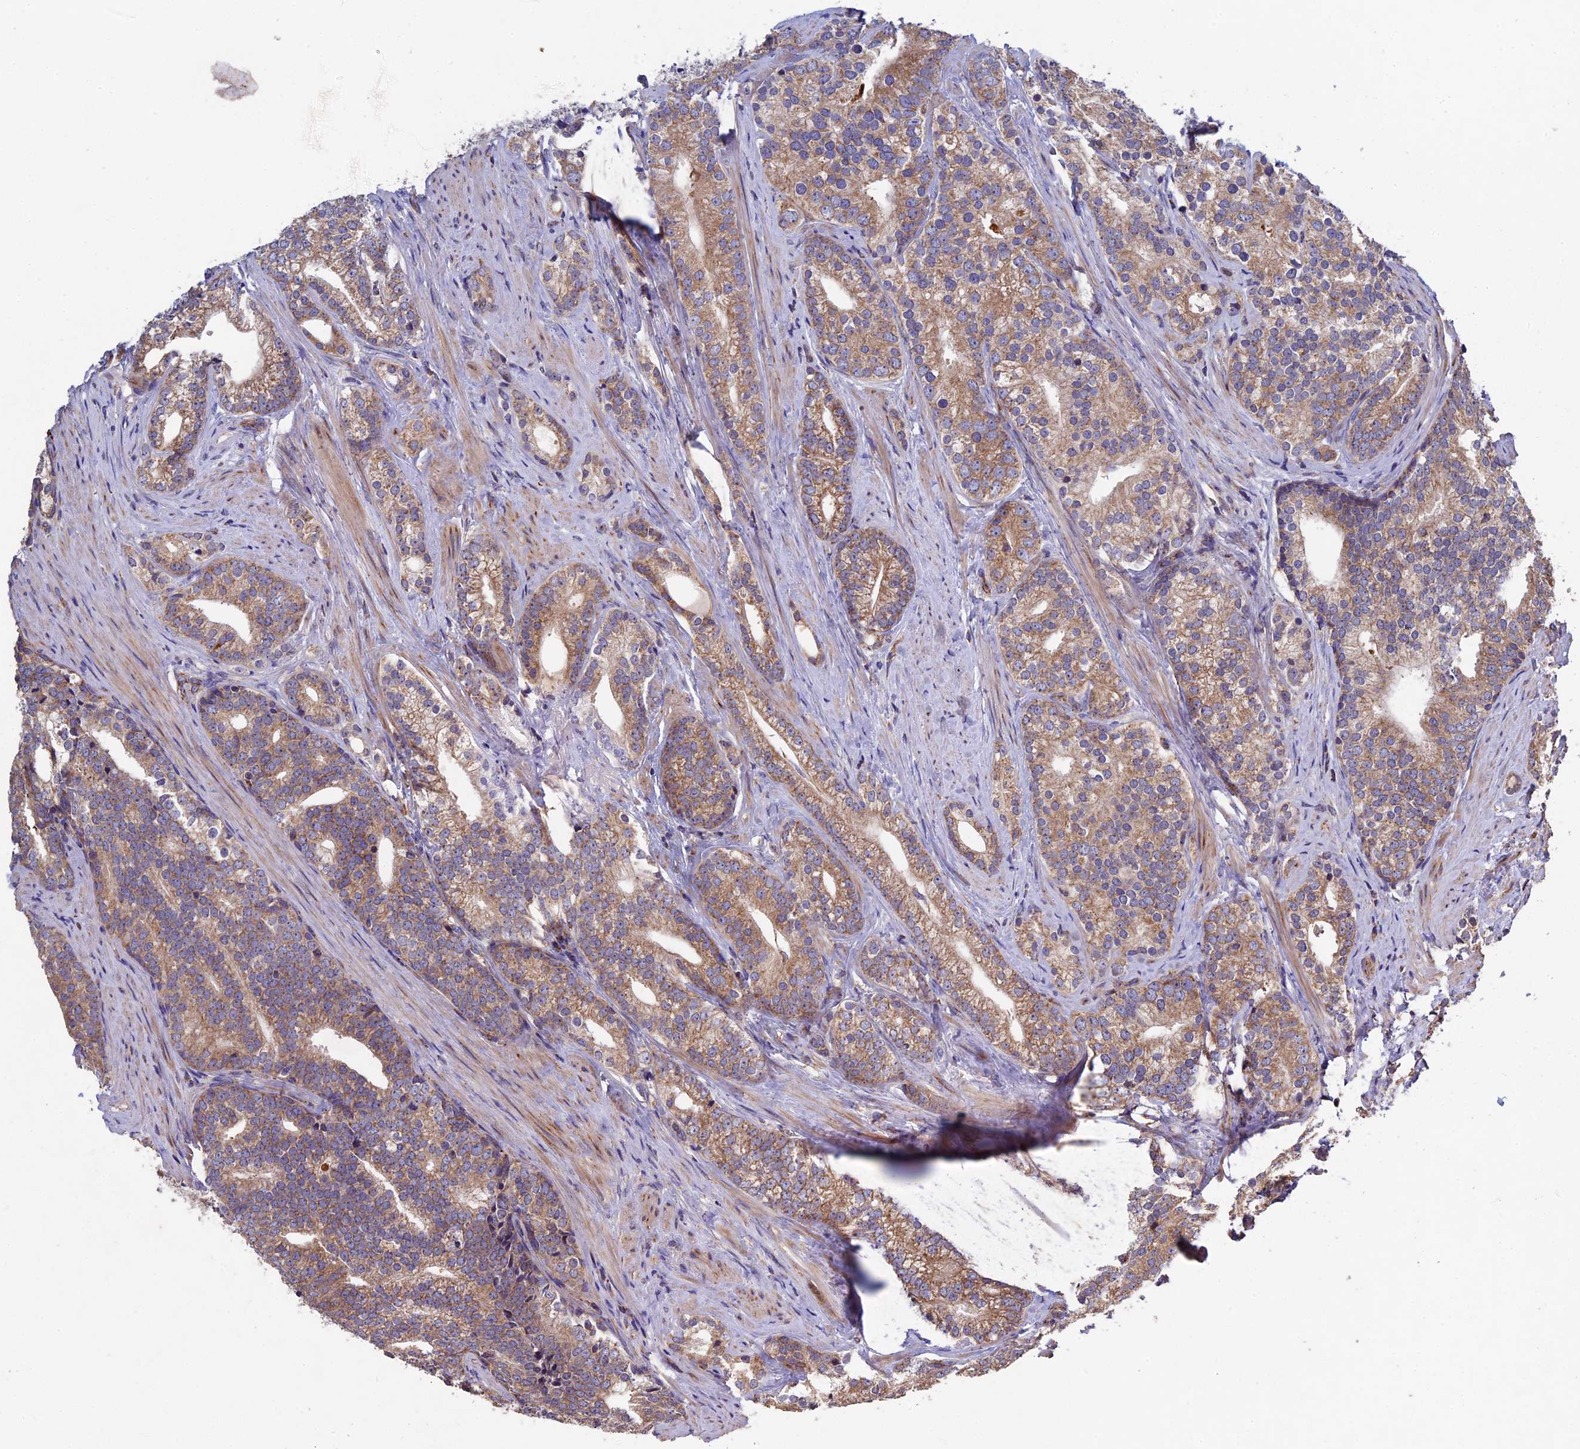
{"staining": {"intensity": "moderate", "quantity": ">75%", "location": "cytoplasmic/membranous"}, "tissue": "prostate cancer", "cell_type": "Tumor cells", "image_type": "cancer", "snomed": [{"axis": "morphology", "description": "Adenocarcinoma, Low grade"}, {"axis": "topography", "description": "Prostate"}], "caption": "Immunohistochemical staining of prostate low-grade adenocarcinoma displays medium levels of moderate cytoplasmic/membranous protein staining in about >75% of tumor cells. (IHC, brightfield microscopy, high magnification).", "gene": "RNF17", "patient": {"sex": "male", "age": 71}}